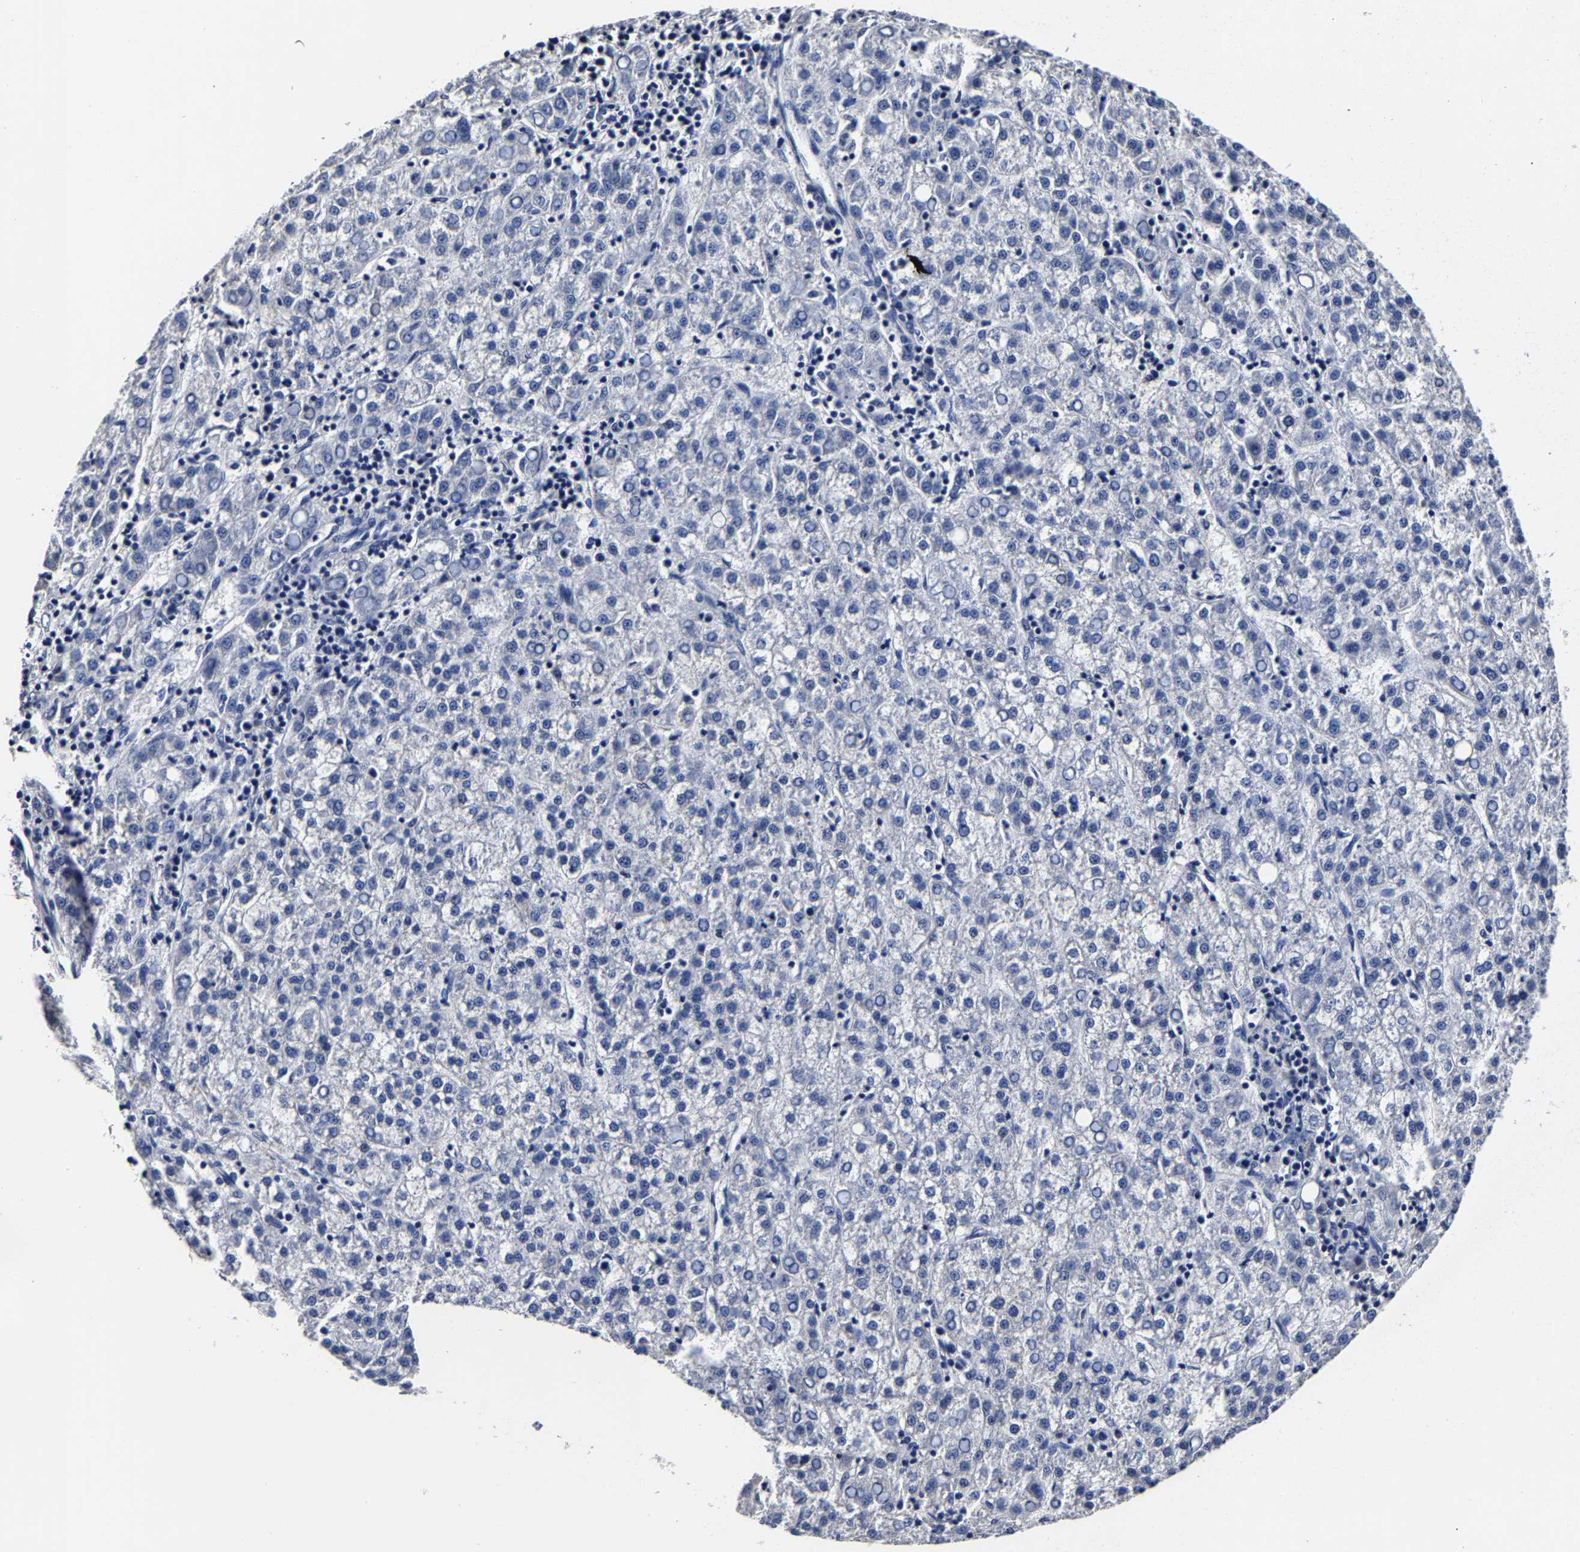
{"staining": {"intensity": "negative", "quantity": "none", "location": "none"}, "tissue": "liver cancer", "cell_type": "Tumor cells", "image_type": "cancer", "snomed": [{"axis": "morphology", "description": "Carcinoma, Hepatocellular, NOS"}, {"axis": "topography", "description": "Liver"}], "caption": "There is no significant expression in tumor cells of liver hepatocellular carcinoma.", "gene": "AKAP4", "patient": {"sex": "female", "age": 58}}